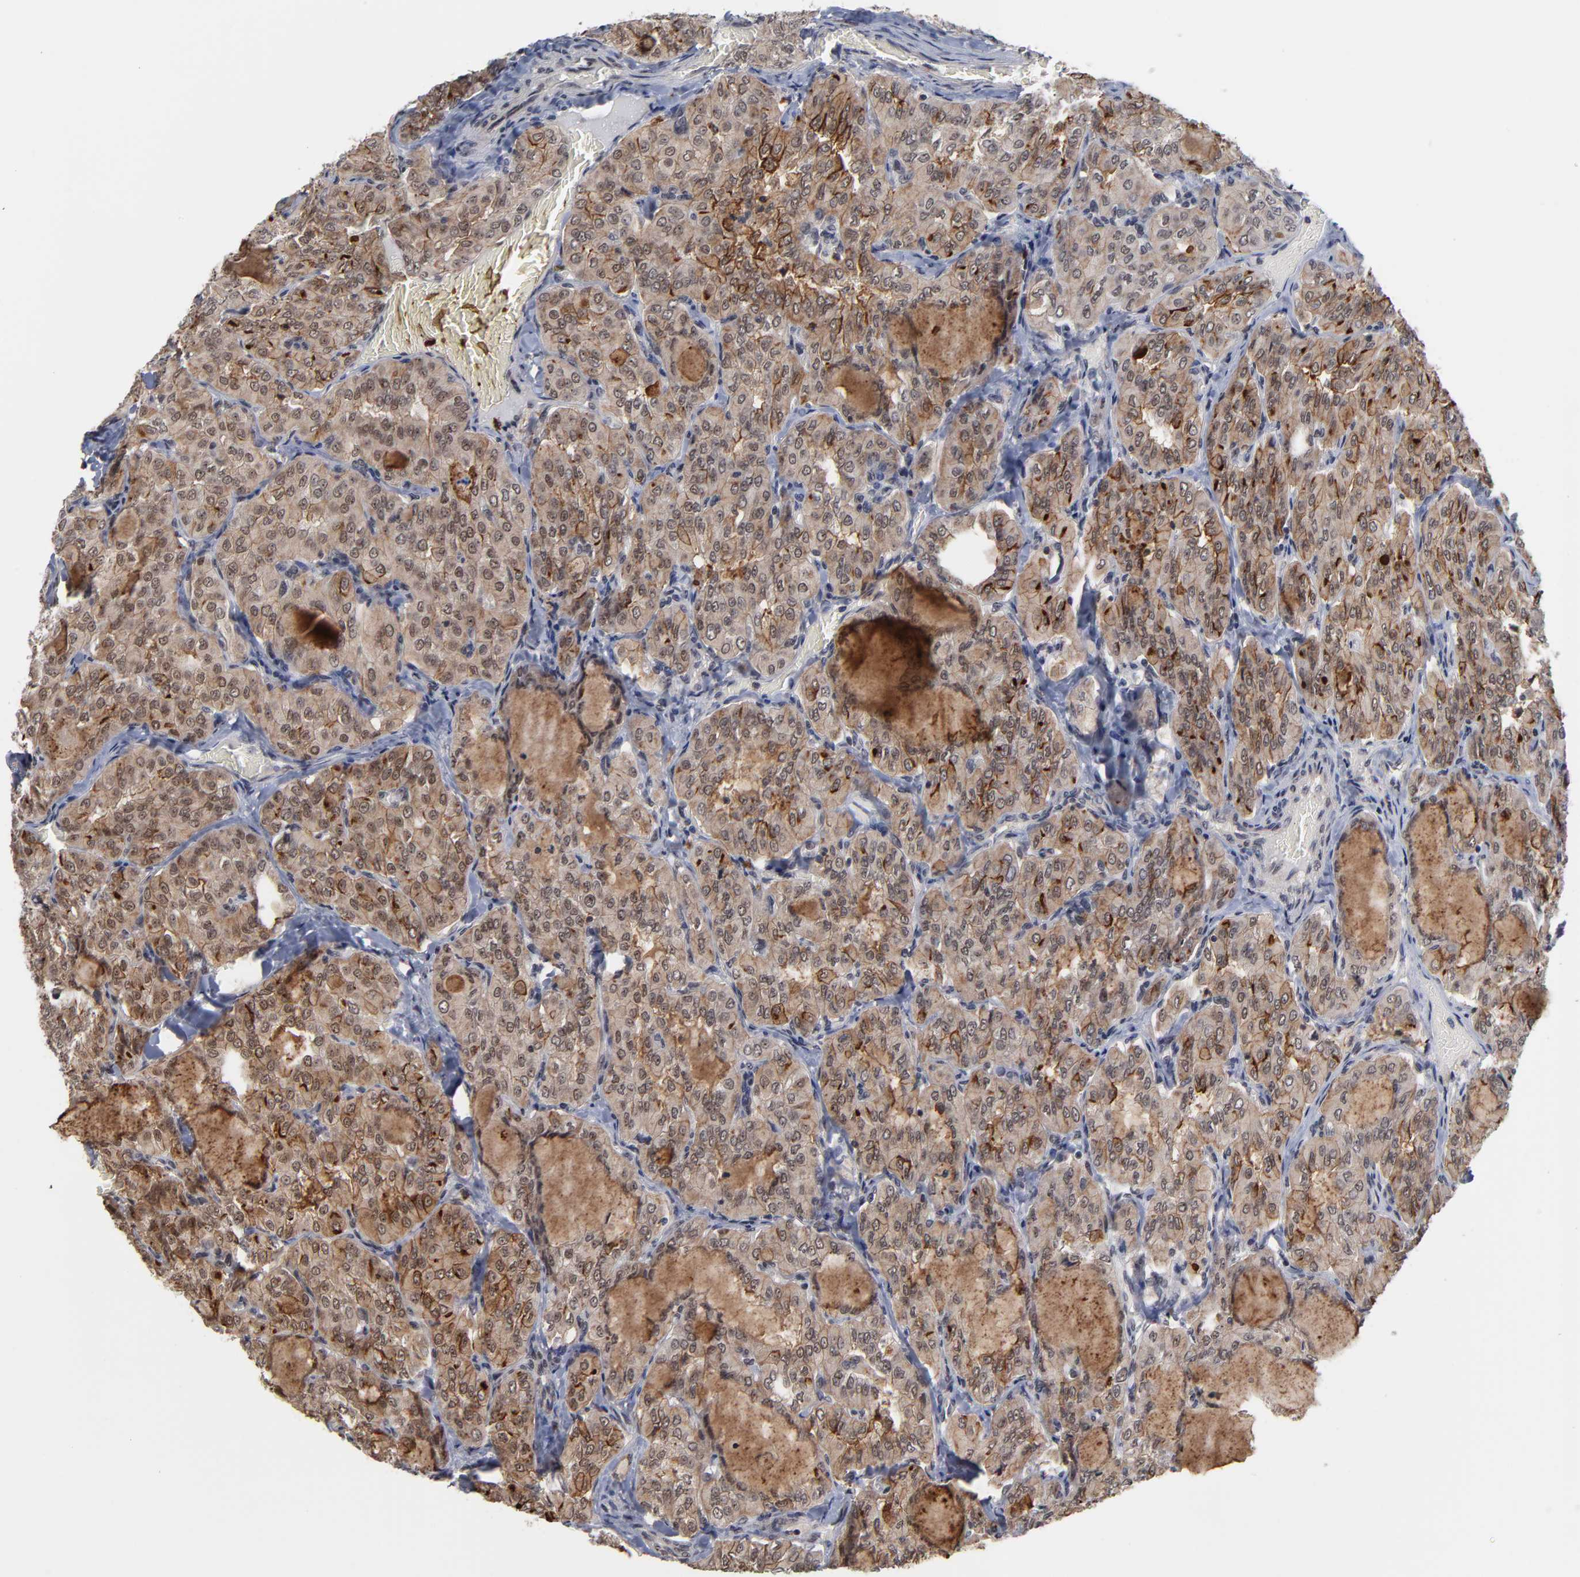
{"staining": {"intensity": "moderate", "quantity": ">75%", "location": "cytoplasmic/membranous"}, "tissue": "thyroid cancer", "cell_type": "Tumor cells", "image_type": "cancer", "snomed": [{"axis": "morphology", "description": "Papillary adenocarcinoma, NOS"}, {"axis": "topography", "description": "Thyroid gland"}], "caption": "Protein expression by immunohistochemistry (IHC) shows moderate cytoplasmic/membranous positivity in approximately >75% of tumor cells in thyroid cancer. (brown staining indicates protein expression, while blue staining denotes nuclei).", "gene": "ZNF419", "patient": {"sex": "male", "age": 20}}